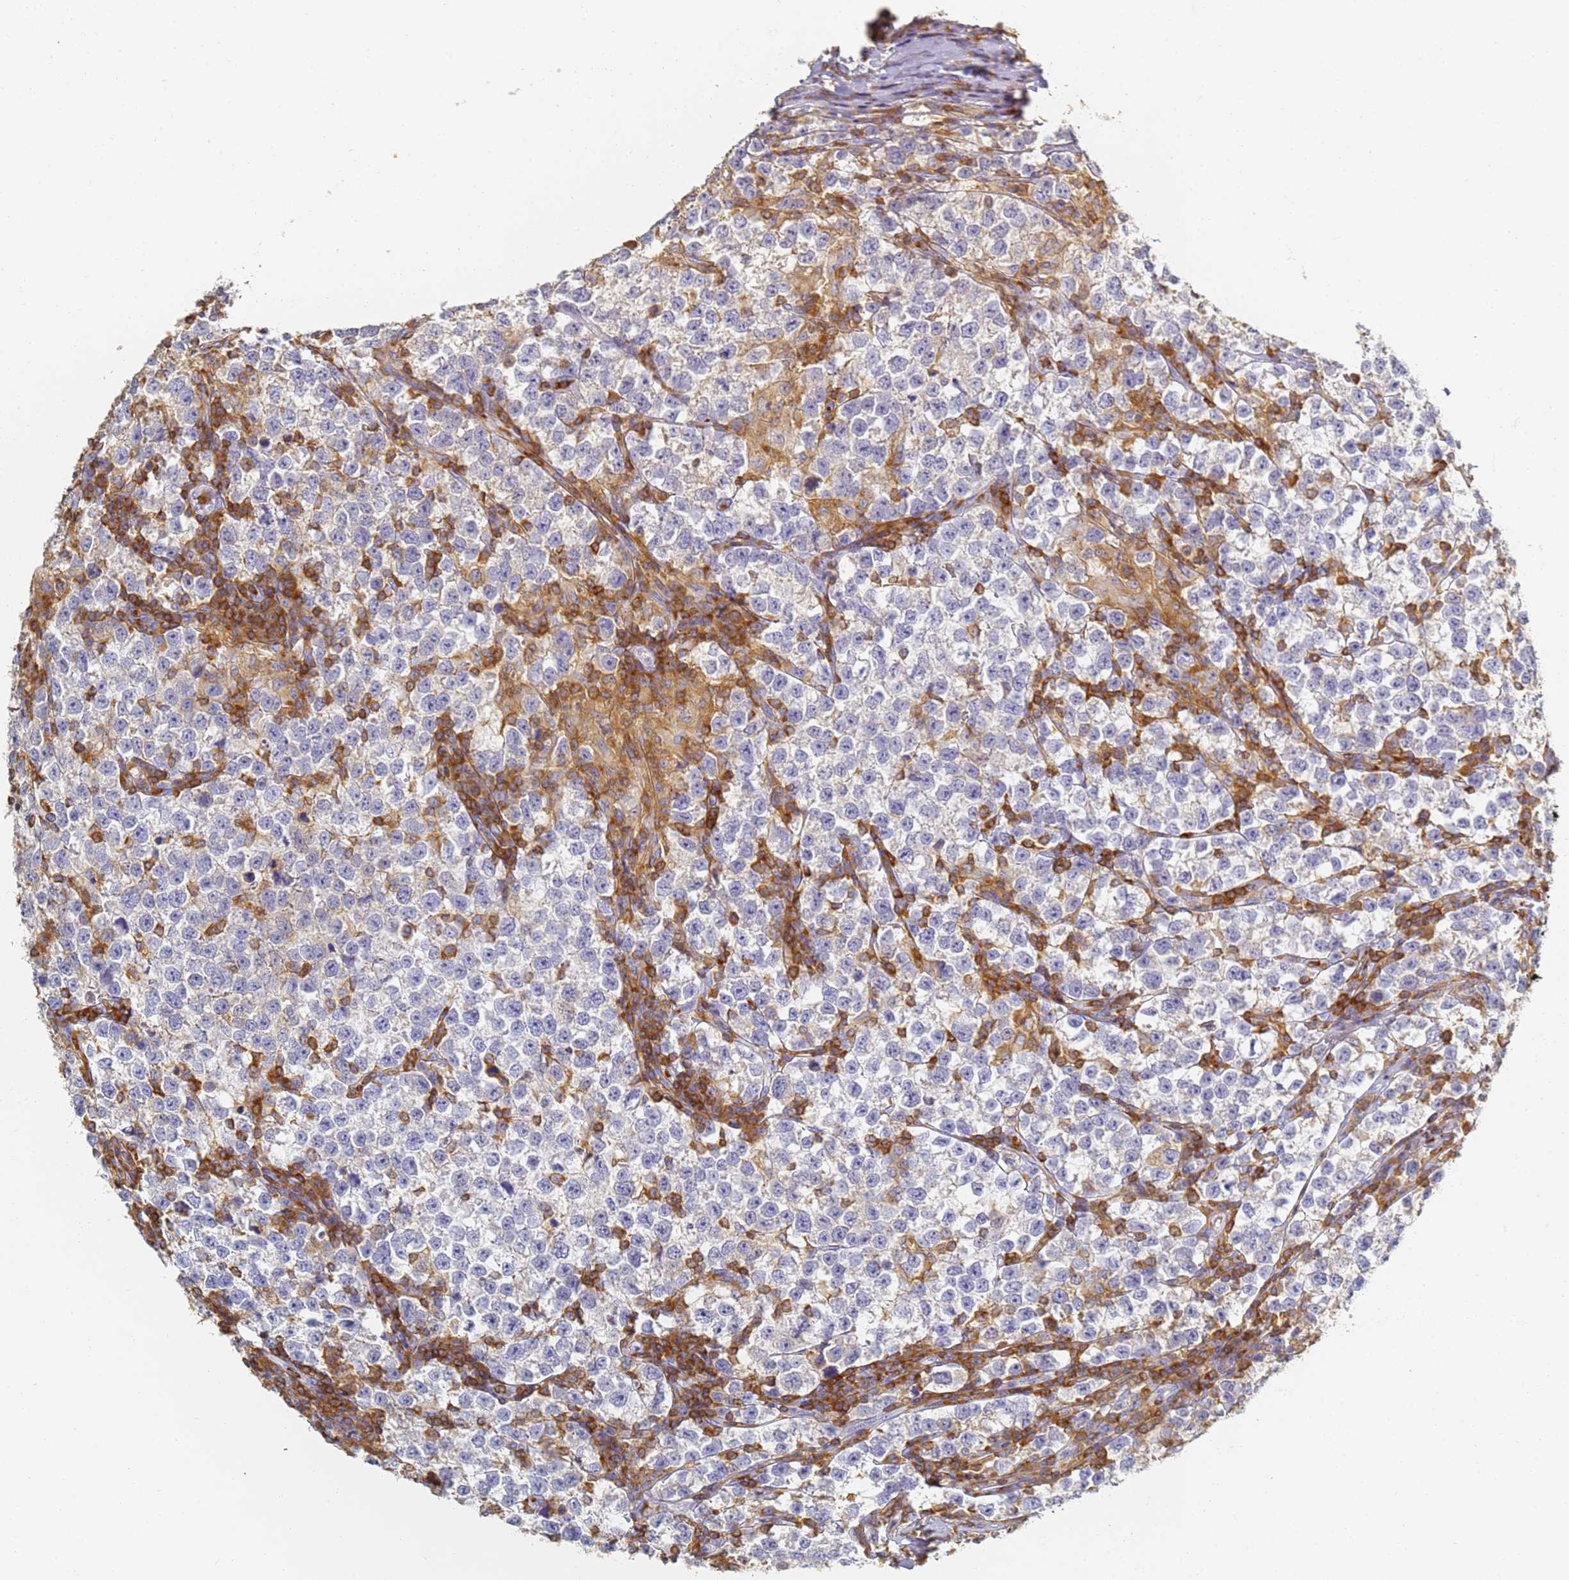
{"staining": {"intensity": "negative", "quantity": "none", "location": "none"}, "tissue": "testis cancer", "cell_type": "Tumor cells", "image_type": "cancer", "snomed": [{"axis": "morphology", "description": "Normal tissue, NOS"}, {"axis": "morphology", "description": "Seminoma, NOS"}, {"axis": "topography", "description": "Testis"}], "caption": "Tumor cells are negative for brown protein staining in testis seminoma.", "gene": "BIN2", "patient": {"sex": "male", "age": 43}}